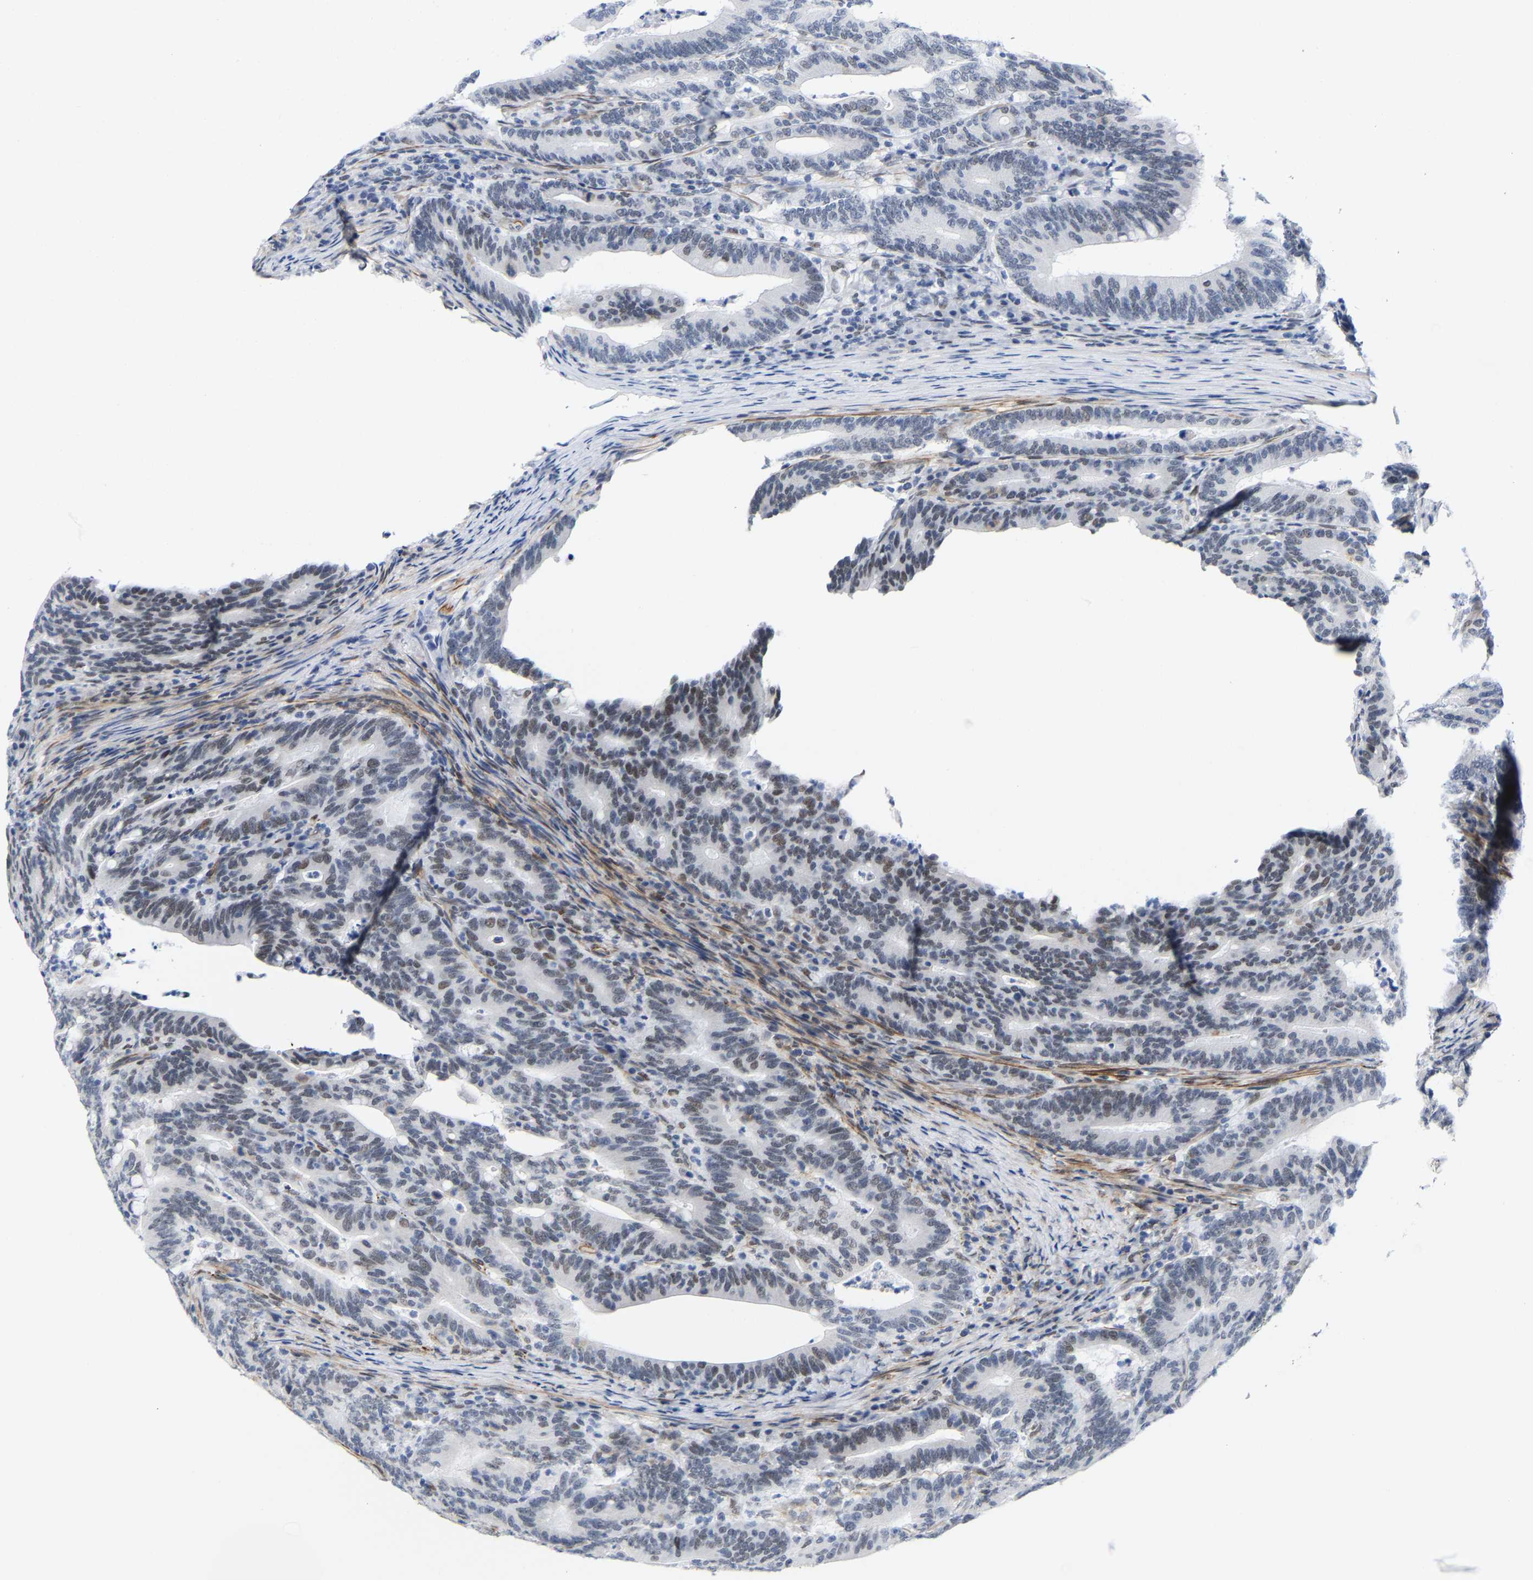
{"staining": {"intensity": "weak", "quantity": "25%-75%", "location": "nuclear"}, "tissue": "colorectal cancer", "cell_type": "Tumor cells", "image_type": "cancer", "snomed": [{"axis": "morphology", "description": "Adenocarcinoma, NOS"}, {"axis": "topography", "description": "Colon"}], "caption": "High-magnification brightfield microscopy of adenocarcinoma (colorectal) stained with DAB (brown) and counterstained with hematoxylin (blue). tumor cells exhibit weak nuclear expression is present in about25%-75% of cells.", "gene": "FAM180A", "patient": {"sex": "female", "age": 66}}